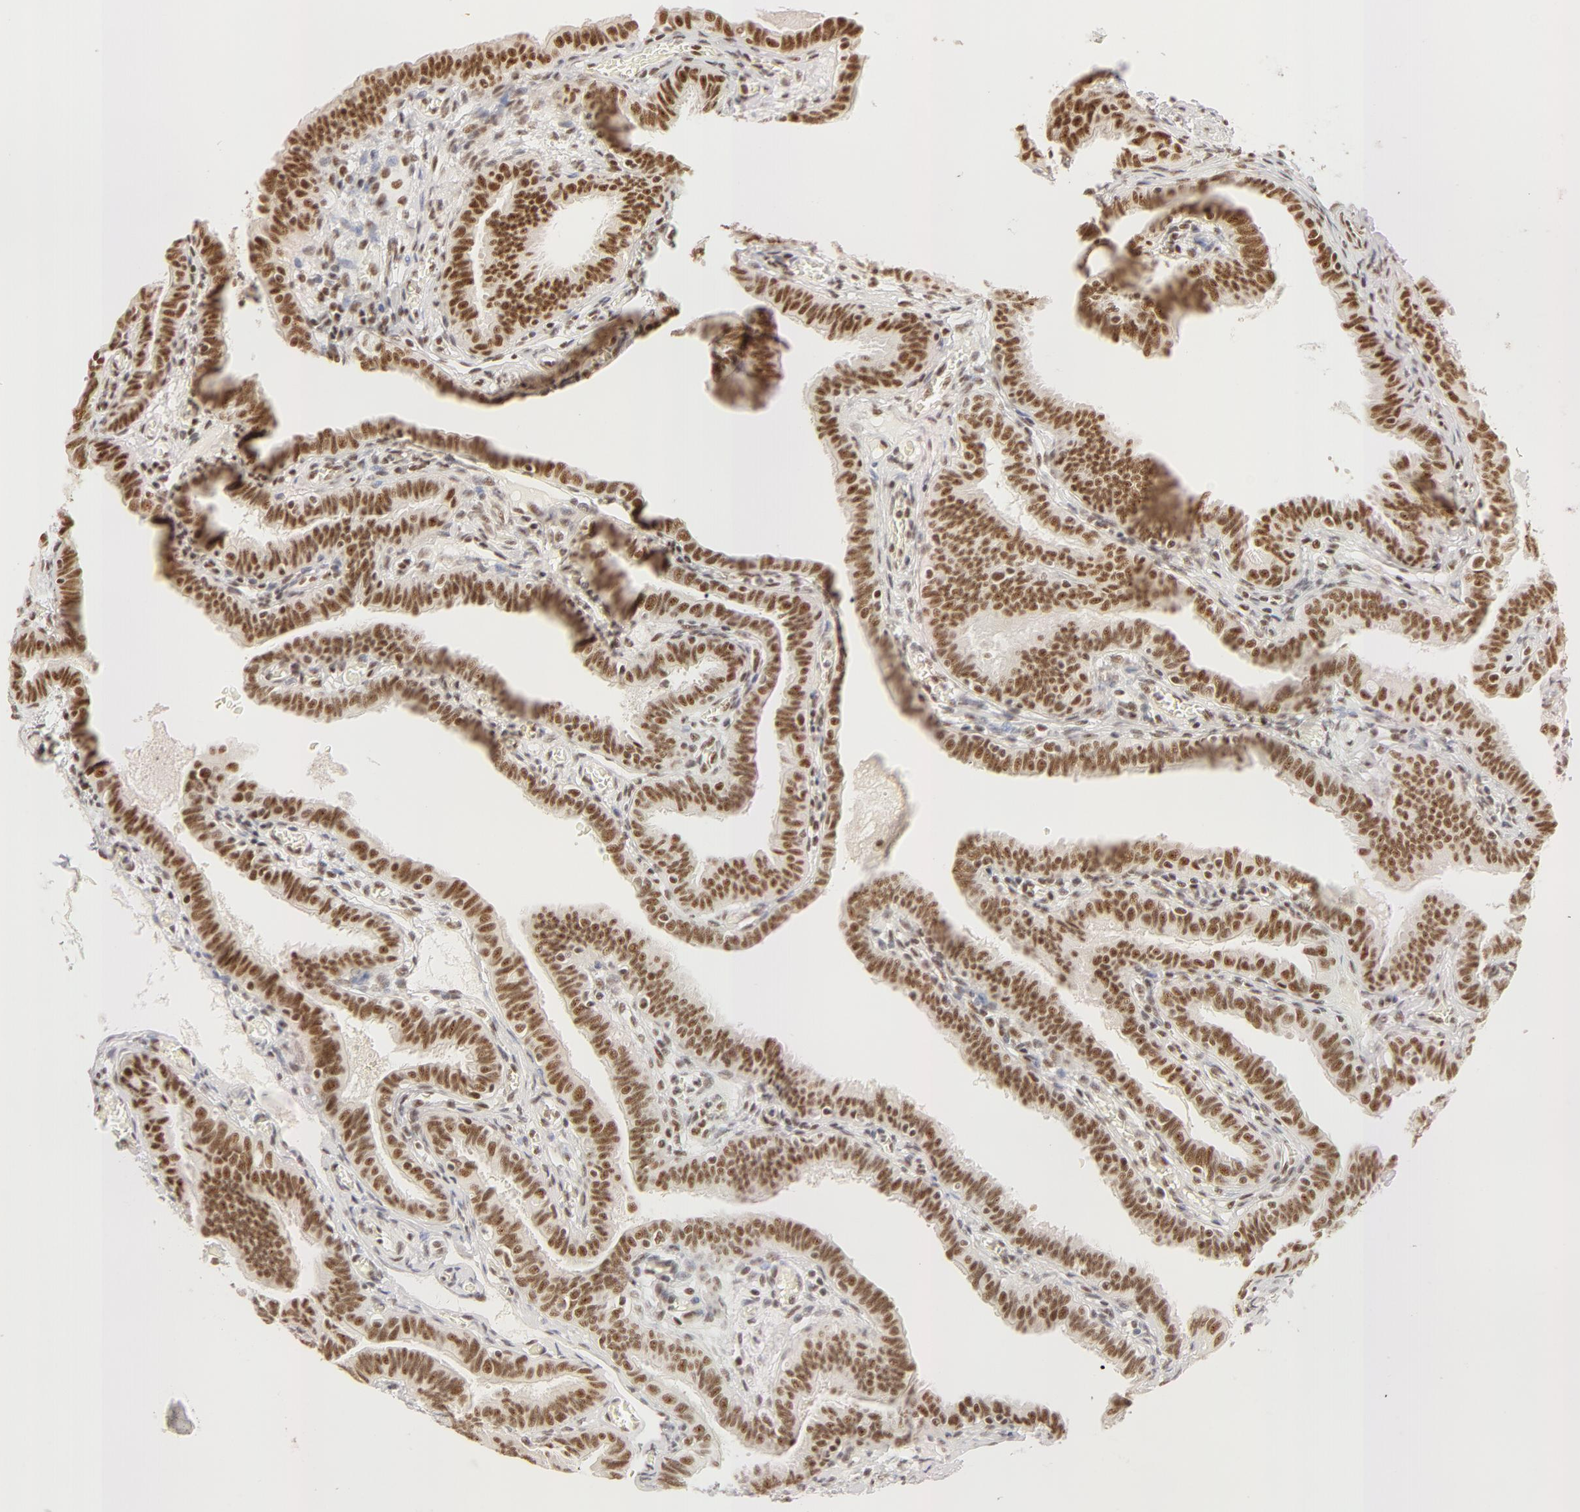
{"staining": {"intensity": "moderate", "quantity": ">75%", "location": "nuclear"}, "tissue": "fallopian tube", "cell_type": "Glandular cells", "image_type": "normal", "snomed": [{"axis": "morphology", "description": "Normal tissue, NOS"}, {"axis": "topography", "description": "Fallopian tube"}], "caption": "Immunohistochemical staining of unremarkable fallopian tube demonstrates moderate nuclear protein expression in approximately >75% of glandular cells. The staining is performed using DAB (3,3'-diaminobenzidine) brown chromogen to label protein expression. The nuclei are counter-stained blue using hematoxylin.", "gene": "RBM39", "patient": {"sex": "female", "age": 38}}